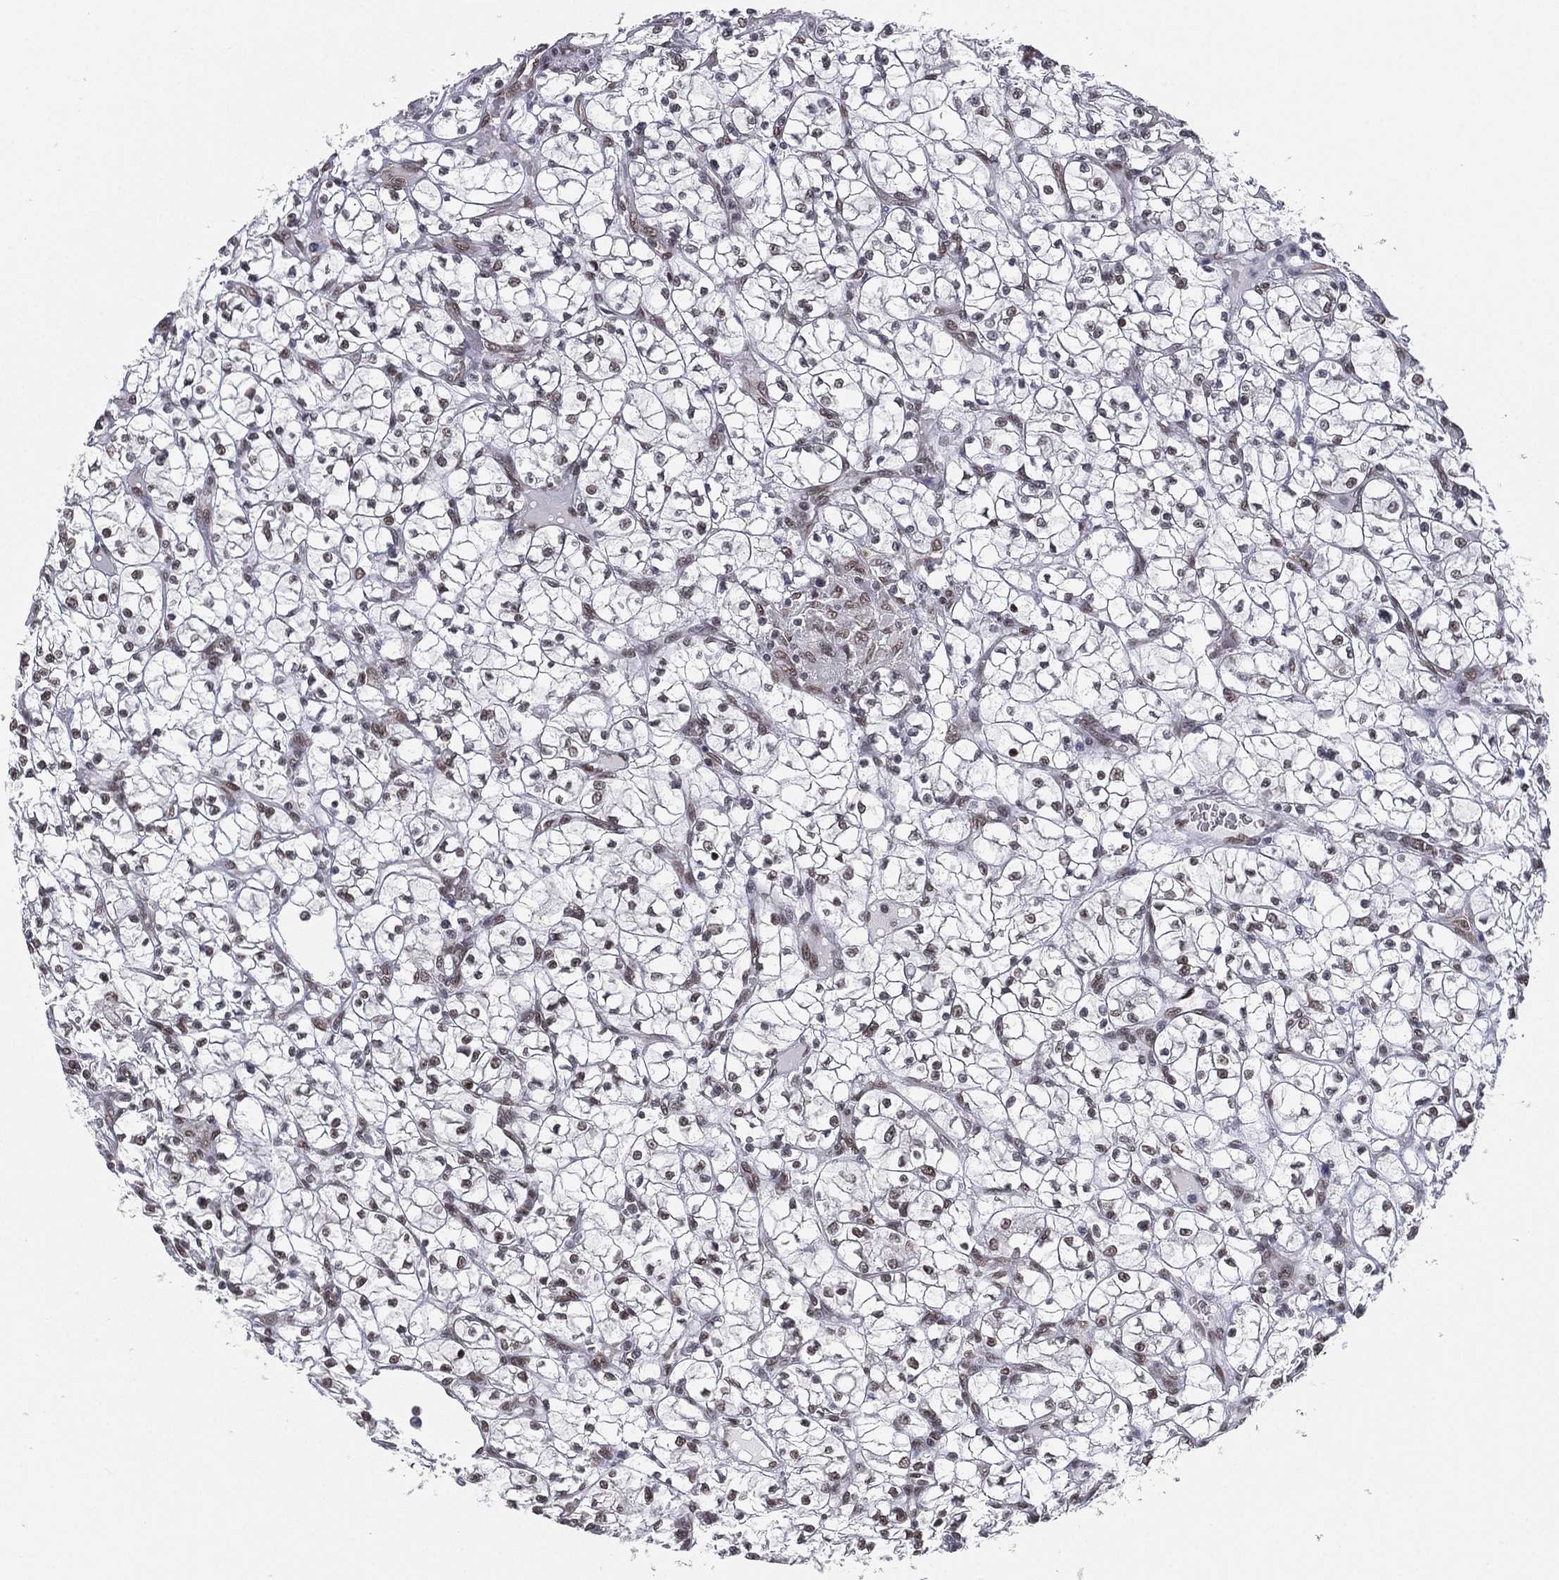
{"staining": {"intensity": "weak", "quantity": "25%-75%", "location": "nuclear"}, "tissue": "renal cancer", "cell_type": "Tumor cells", "image_type": "cancer", "snomed": [{"axis": "morphology", "description": "Adenocarcinoma, NOS"}, {"axis": "topography", "description": "Kidney"}], "caption": "Protein expression analysis of renal cancer displays weak nuclear staining in approximately 25%-75% of tumor cells.", "gene": "FUBP3", "patient": {"sex": "female", "age": 64}}